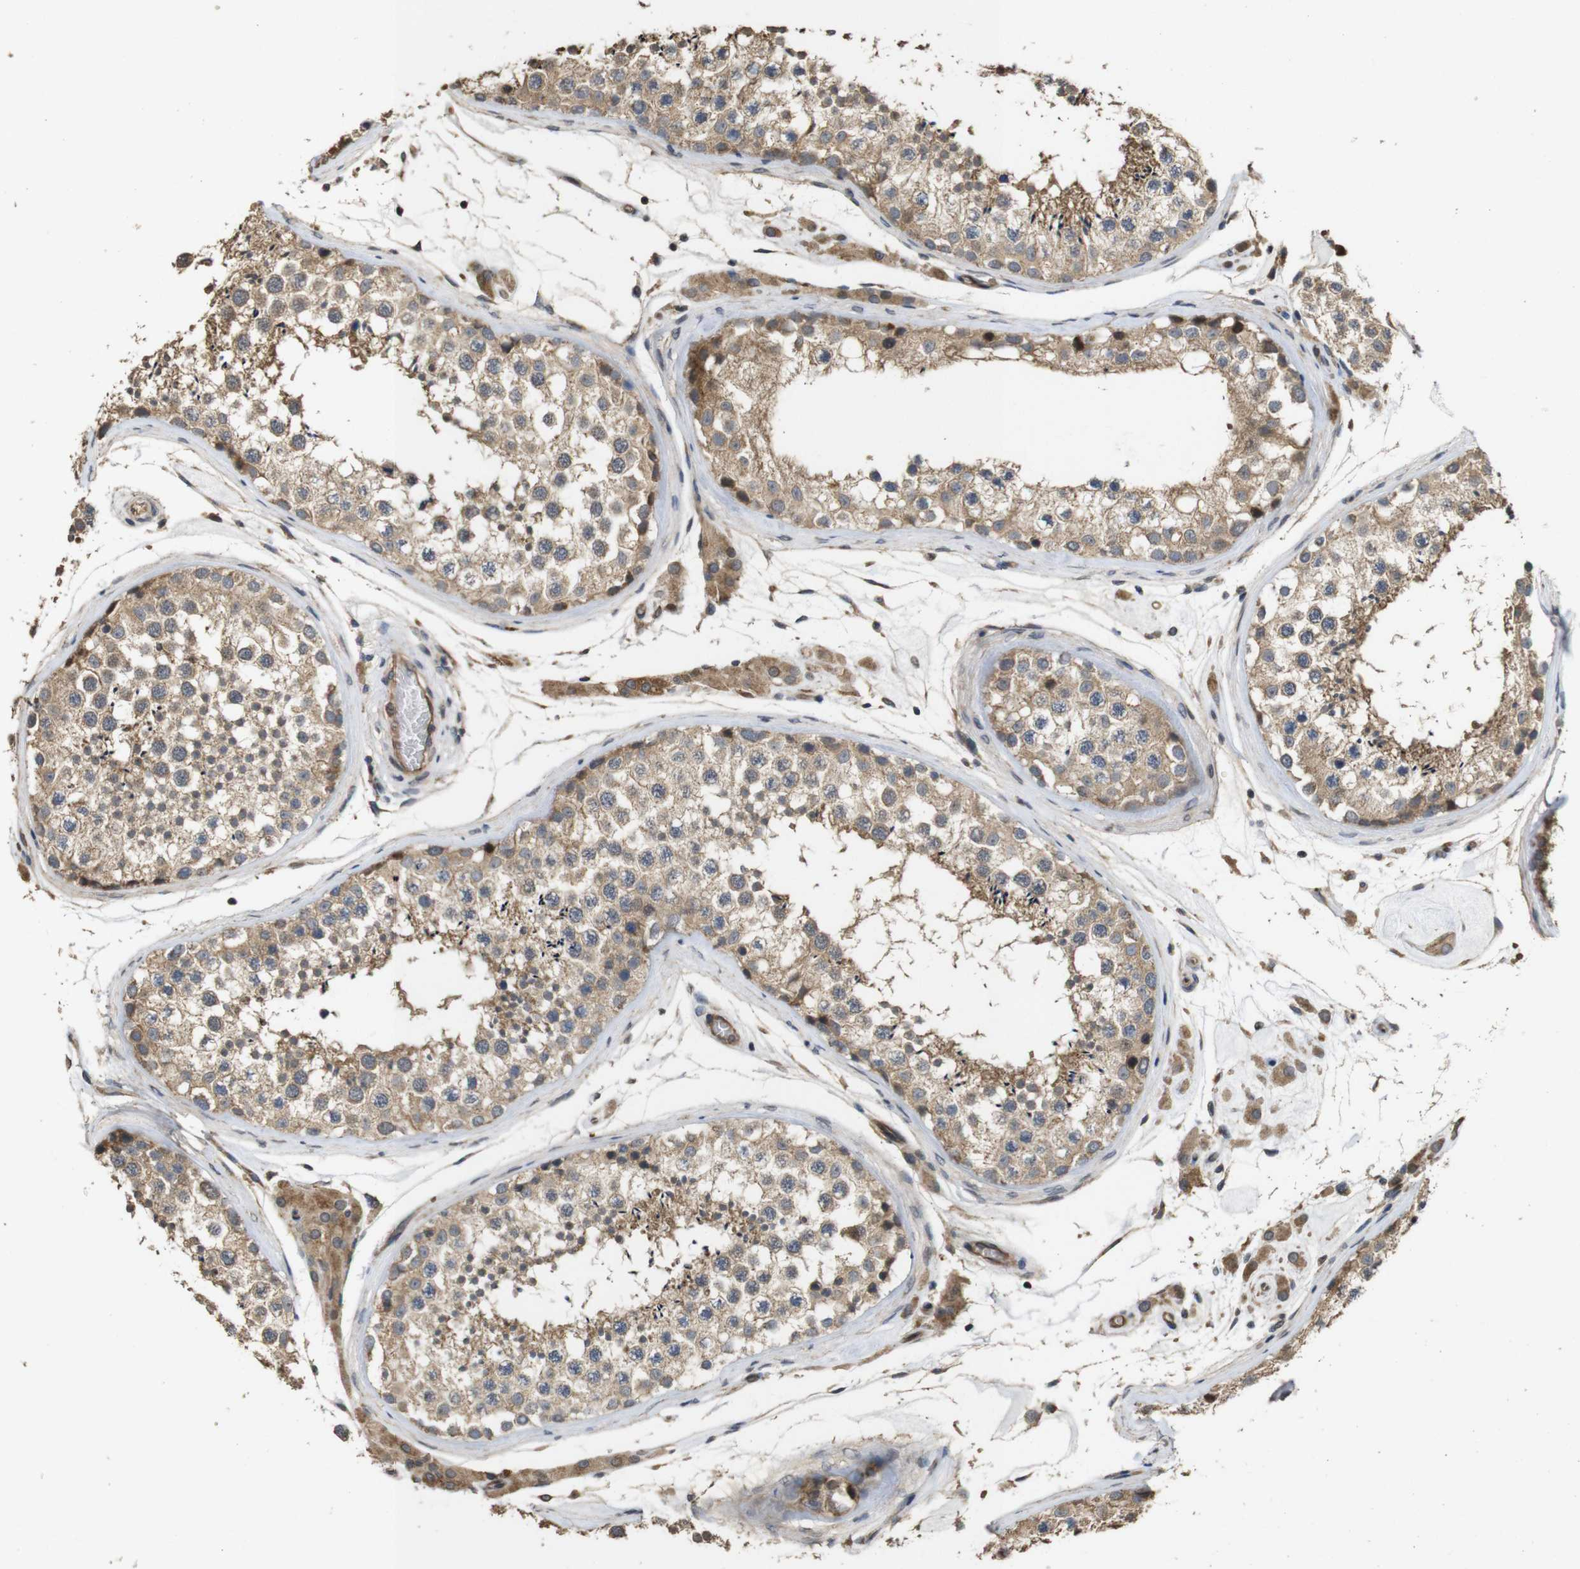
{"staining": {"intensity": "weak", "quantity": ">75%", "location": "cytoplasmic/membranous"}, "tissue": "testis", "cell_type": "Cells in seminiferous ducts", "image_type": "normal", "snomed": [{"axis": "morphology", "description": "Normal tissue, NOS"}, {"axis": "topography", "description": "Testis"}], "caption": "Immunohistochemistry (IHC) (DAB) staining of normal testis displays weak cytoplasmic/membranous protein positivity in about >75% of cells in seminiferous ducts. Using DAB (3,3'-diaminobenzidine) (brown) and hematoxylin (blue) stains, captured at high magnification using brightfield microscopy.", "gene": "PCDHB10", "patient": {"sex": "male", "age": 46}}